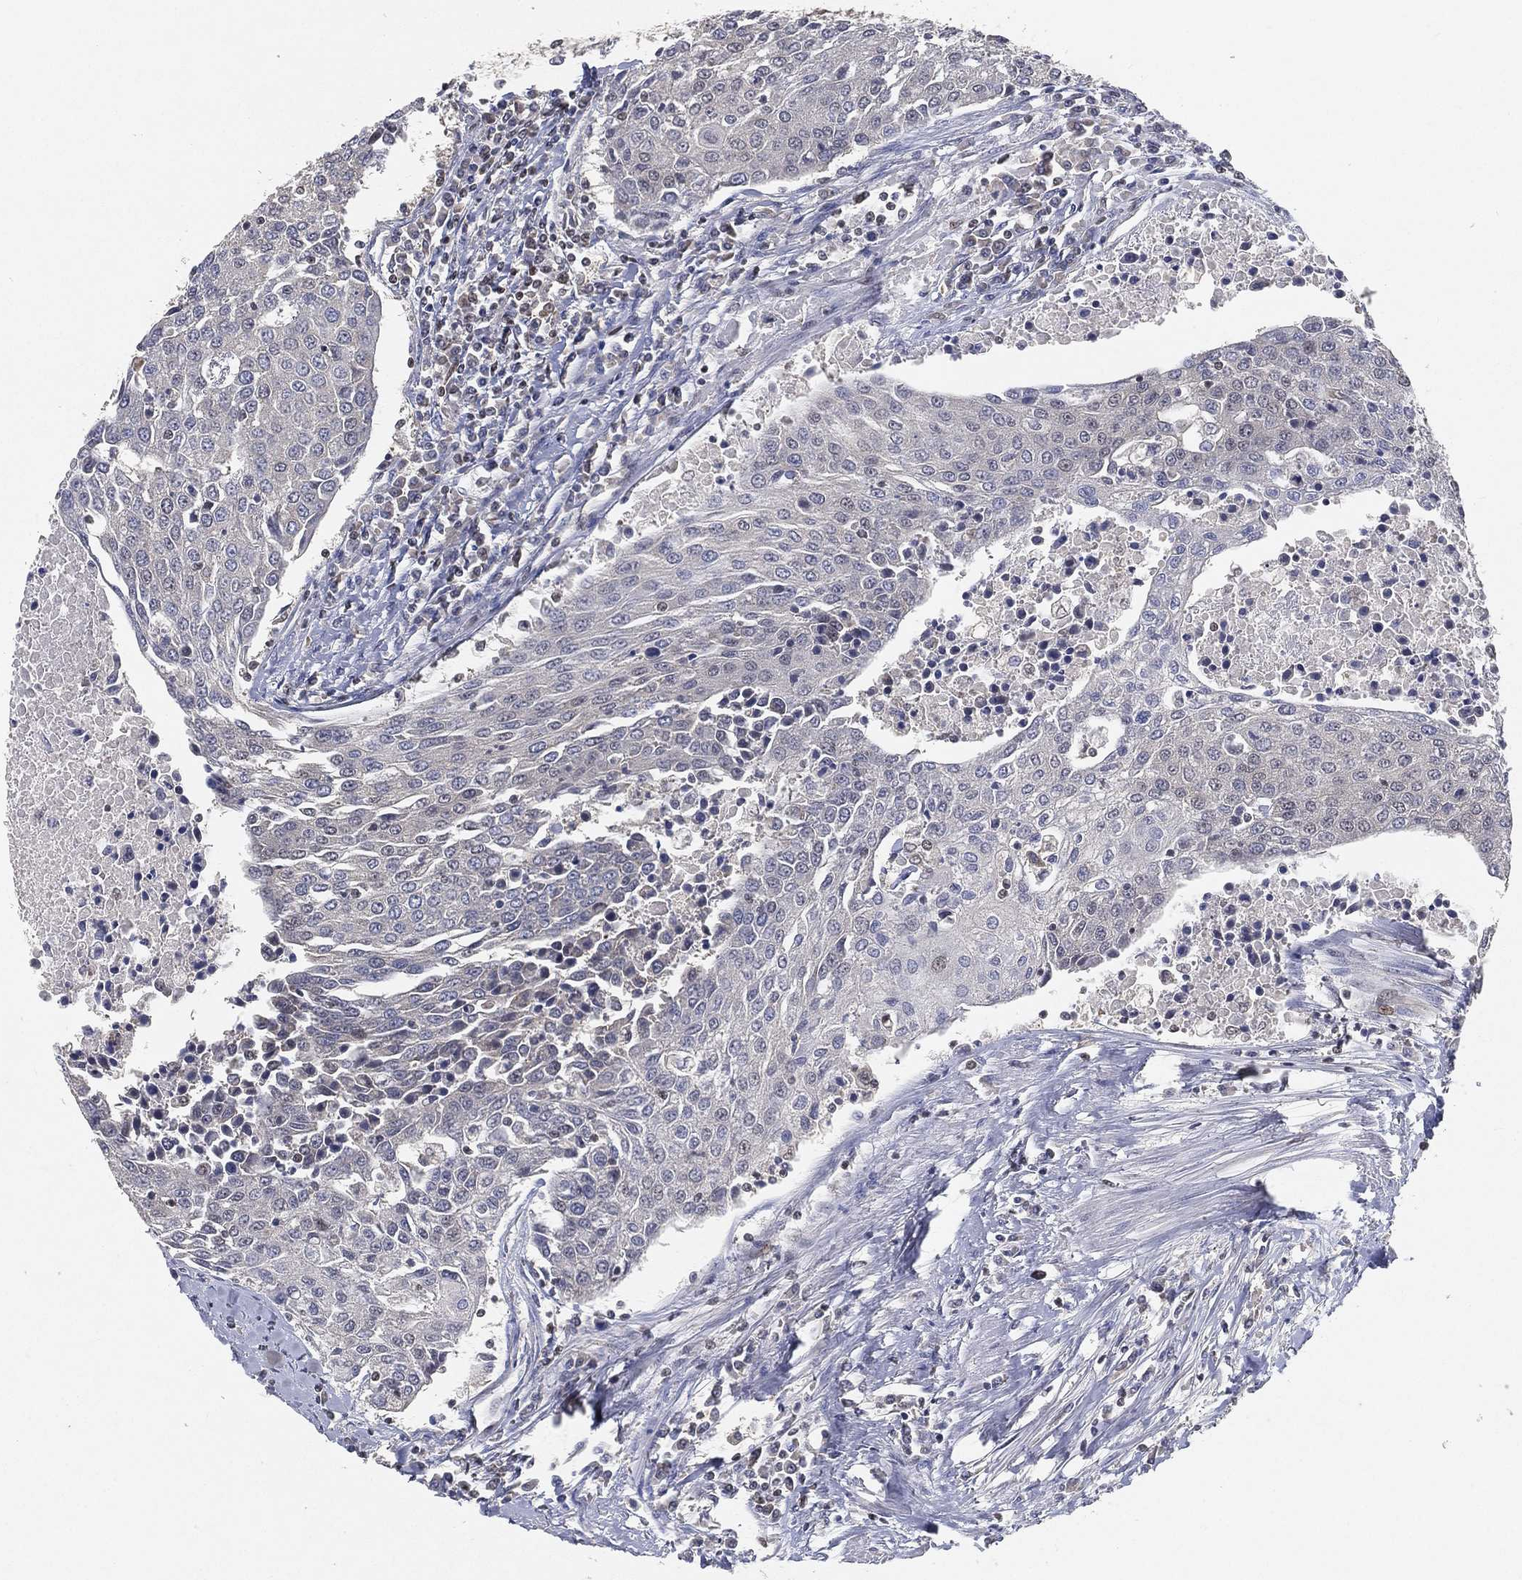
{"staining": {"intensity": "negative", "quantity": "none", "location": "none"}, "tissue": "urothelial cancer", "cell_type": "Tumor cells", "image_type": "cancer", "snomed": [{"axis": "morphology", "description": "Urothelial carcinoma, High grade"}, {"axis": "topography", "description": "Urinary bladder"}], "caption": "Tumor cells are negative for protein expression in human urothelial cancer. (Brightfield microscopy of DAB (3,3'-diaminobenzidine) immunohistochemistry at high magnification).", "gene": "CRTC3", "patient": {"sex": "female", "age": 85}}